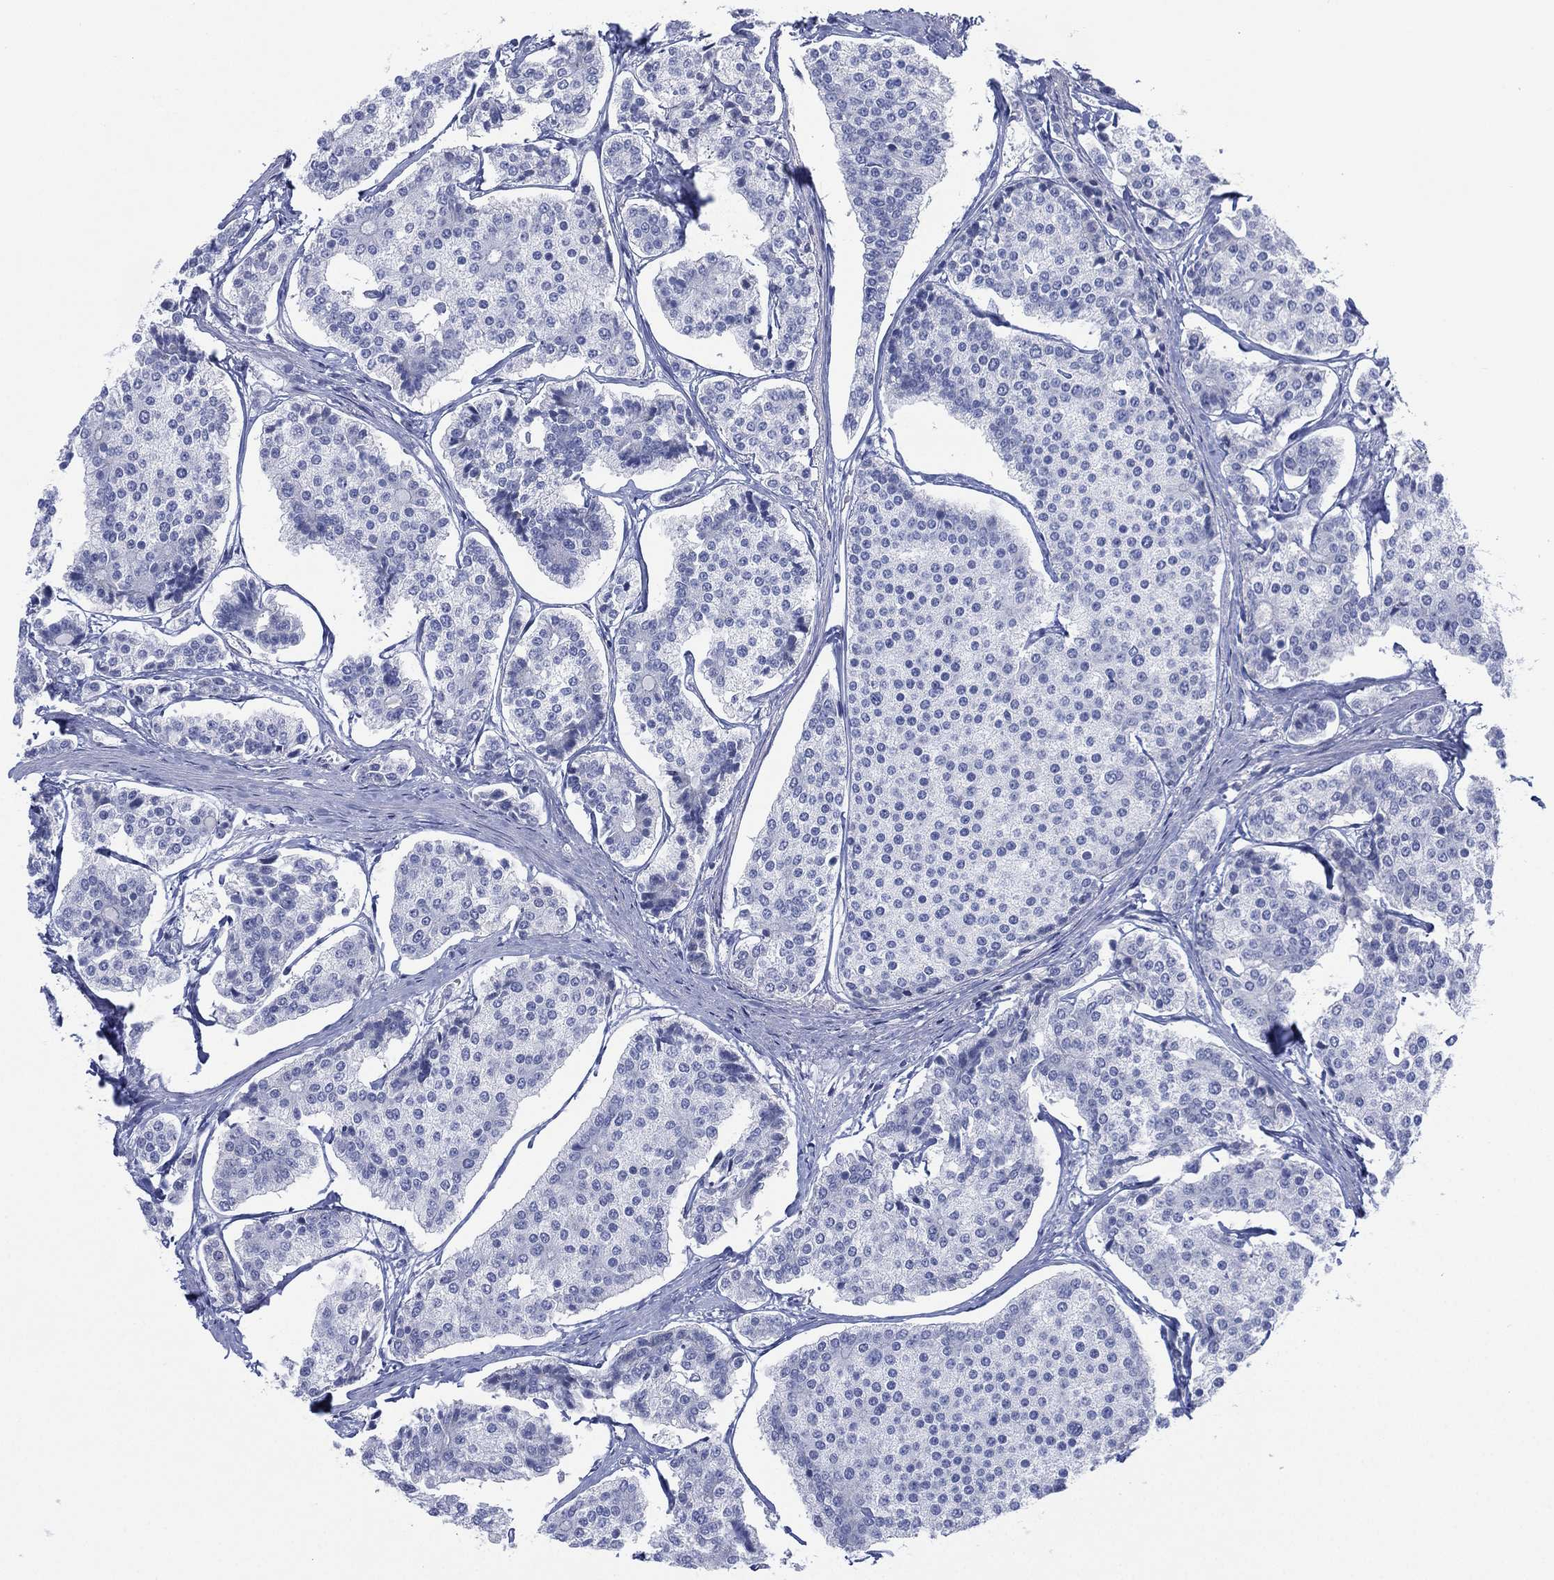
{"staining": {"intensity": "negative", "quantity": "none", "location": "none"}, "tissue": "carcinoid", "cell_type": "Tumor cells", "image_type": "cancer", "snomed": [{"axis": "morphology", "description": "Carcinoid, malignant, NOS"}, {"axis": "topography", "description": "Small intestine"}], "caption": "High power microscopy image of an immunohistochemistry micrograph of malignant carcinoid, revealing no significant staining in tumor cells.", "gene": "SEPTIN1", "patient": {"sex": "female", "age": 65}}